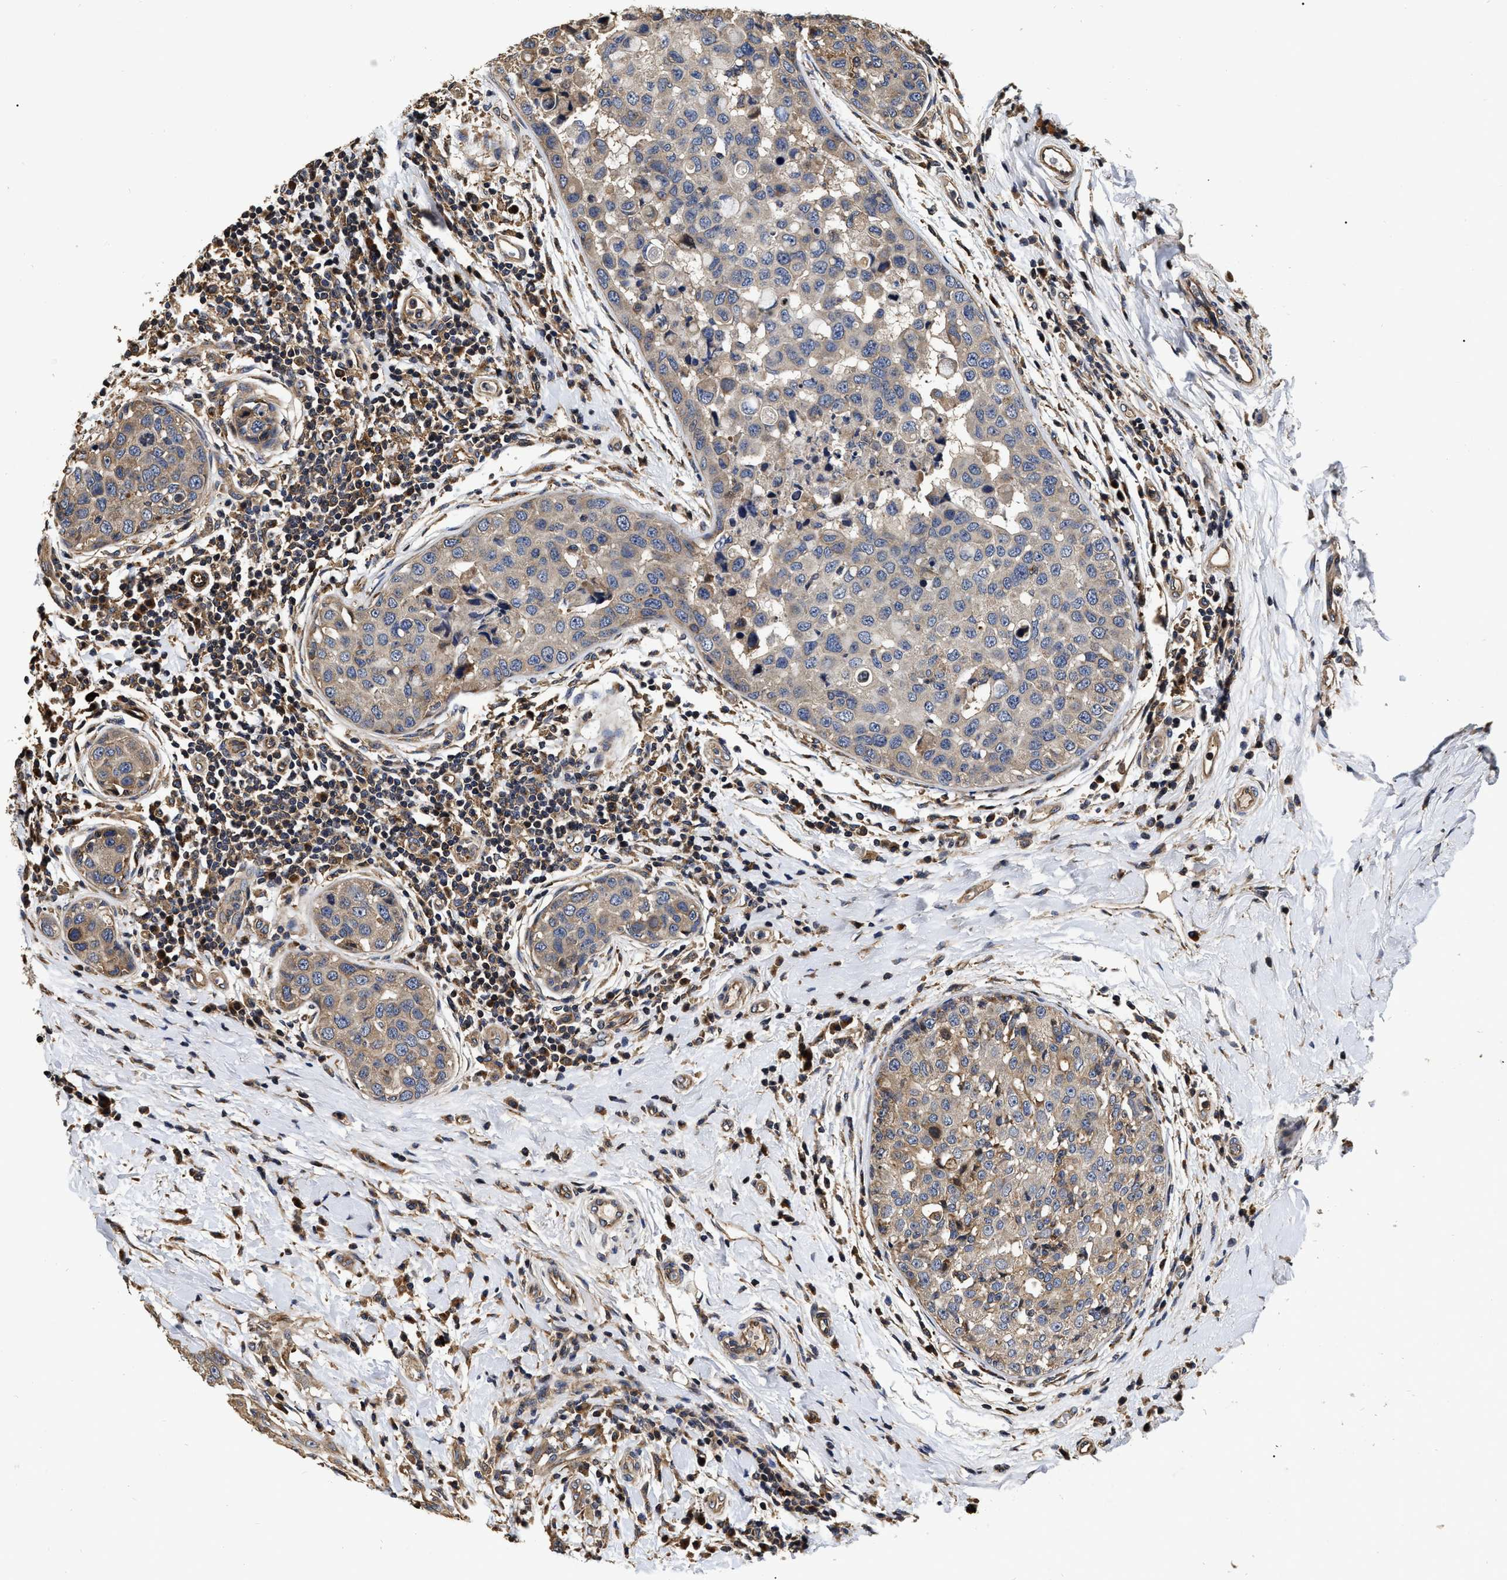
{"staining": {"intensity": "weak", "quantity": "<25%", "location": "cytoplasmic/membranous"}, "tissue": "breast cancer", "cell_type": "Tumor cells", "image_type": "cancer", "snomed": [{"axis": "morphology", "description": "Duct carcinoma"}, {"axis": "topography", "description": "Breast"}], "caption": "This histopathology image is of breast intraductal carcinoma stained with immunohistochemistry to label a protein in brown with the nuclei are counter-stained blue. There is no positivity in tumor cells.", "gene": "ABCG8", "patient": {"sex": "female", "age": 27}}